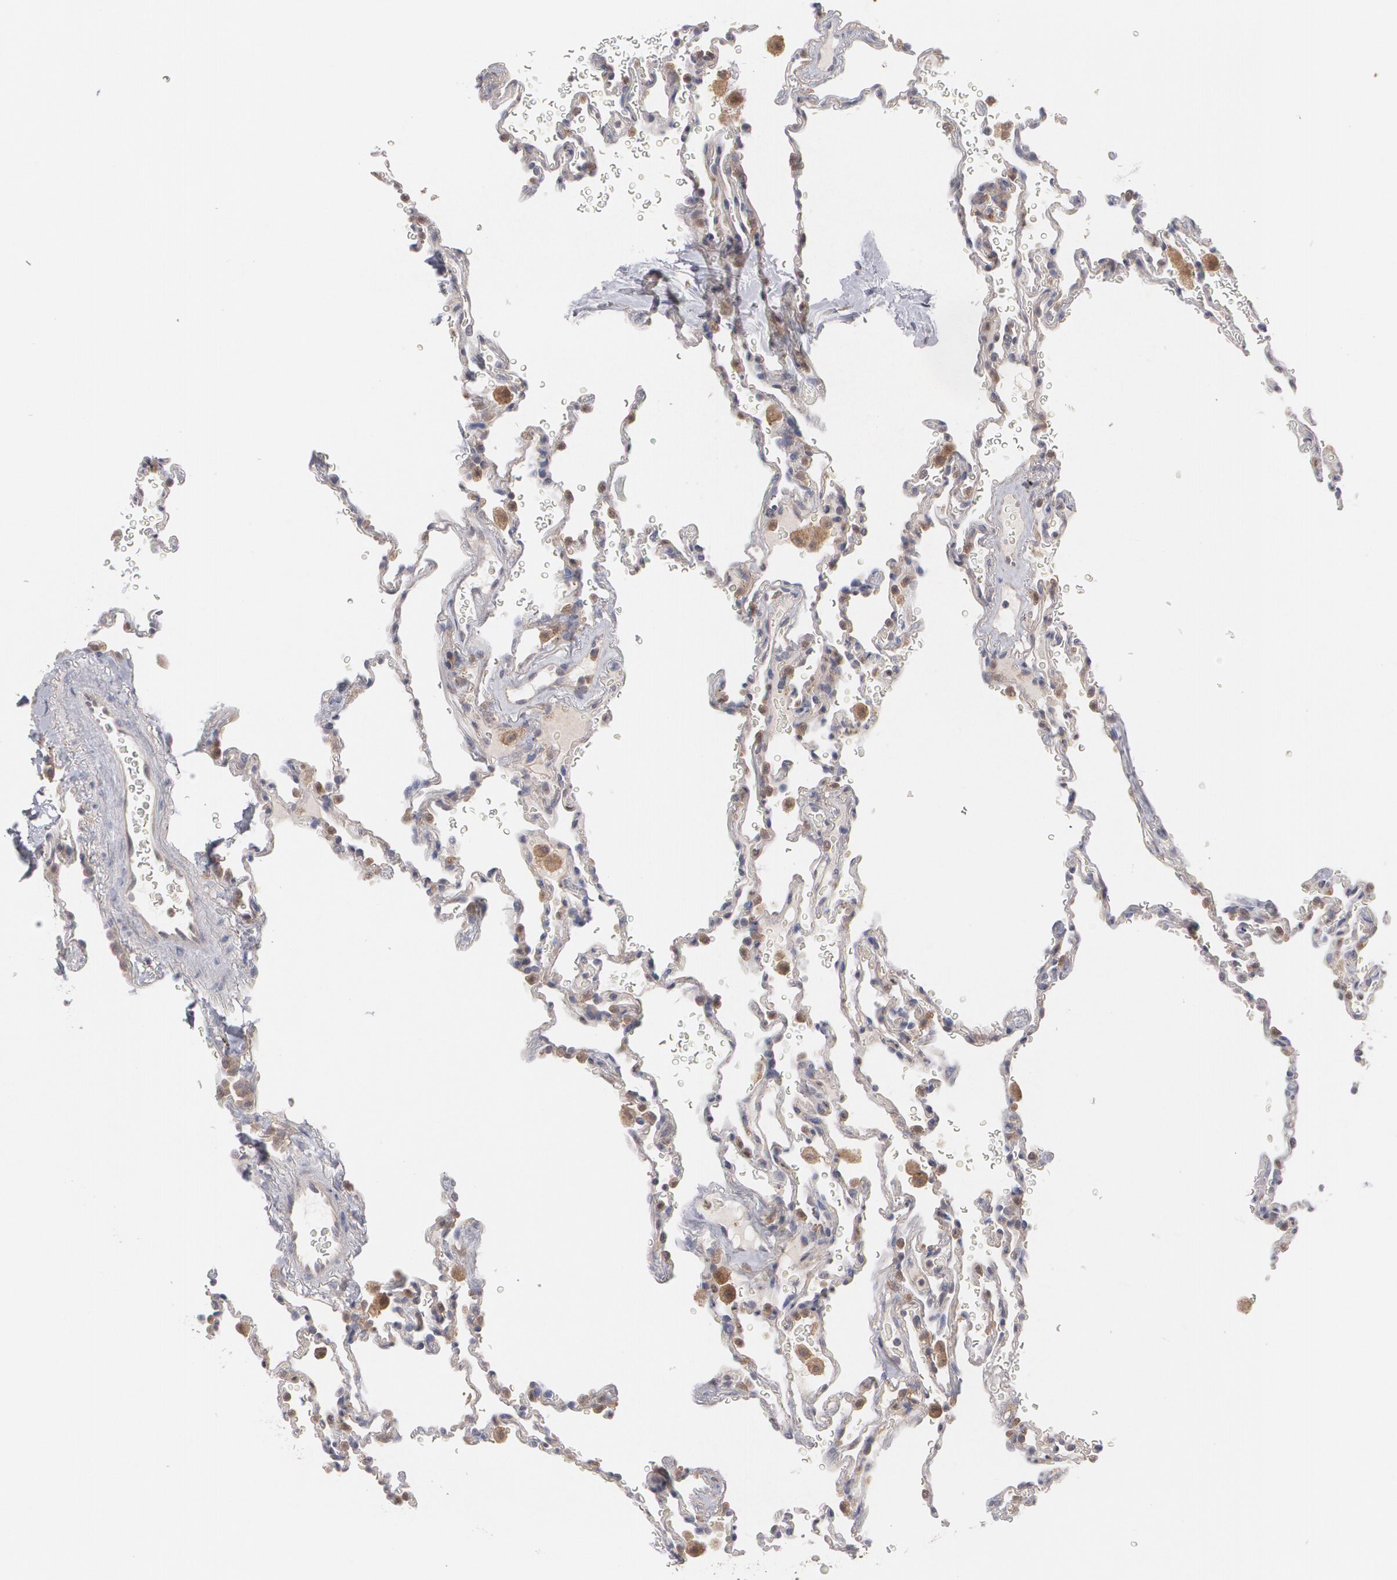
{"staining": {"intensity": "moderate", "quantity": "<25%", "location": "cytoplasmic/membranous"}, "tissue": "lung", "cell_type": "Alveolar cells", "image_type": "normal", "snomed": [{"axis": "morphology", "description": "Normal tissue, NOS"}, {"axis": "topography", "description": "Lung"}], "caption": "Protein staining by IHC demonstrates moderate cytoplasmic/membranous staining in about <25% of alveolar cells in normal lung.", "gene": "HTT", "patient": {"sex": "male", "age": 59}}